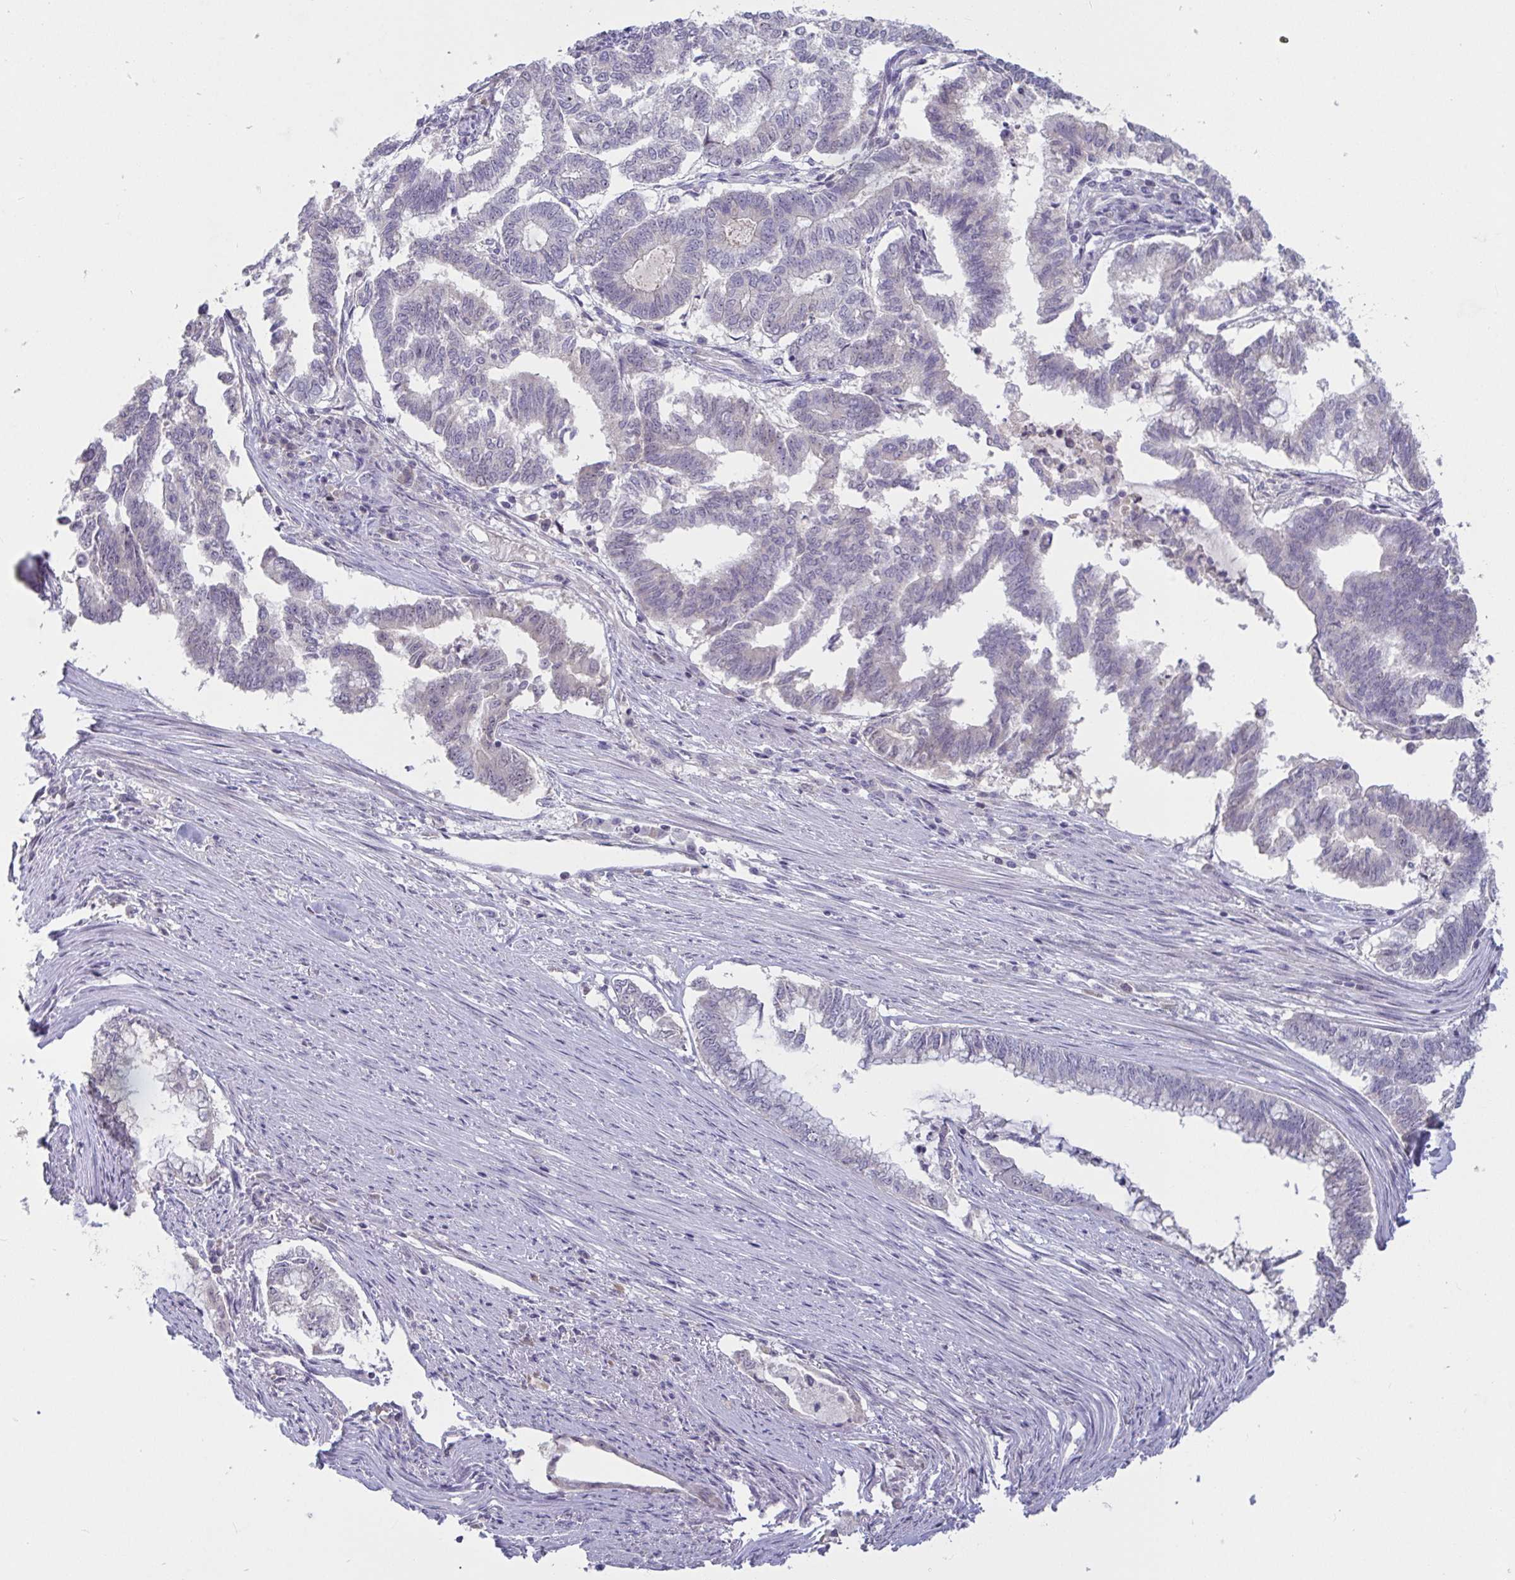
{"staining": {"intensity": "negative", "quantity": "none", "location": "none"}, "tissue": "endometrial cancer", "cell_type": "Tumor cells", "image_type": "cancer", "snomed": [{"axis": "morphology", "description": "Adenocarcinoma, NOS"}, {"axis": "topography", "description": "Endometrium"}], "caption": "Human adenocarcinoma (endometrial) stained for a protein using immunohistochemistry exhibits no expression in tumor cells.", "gene": "MYC", "patient": {"sex": "female", "age": 79}}